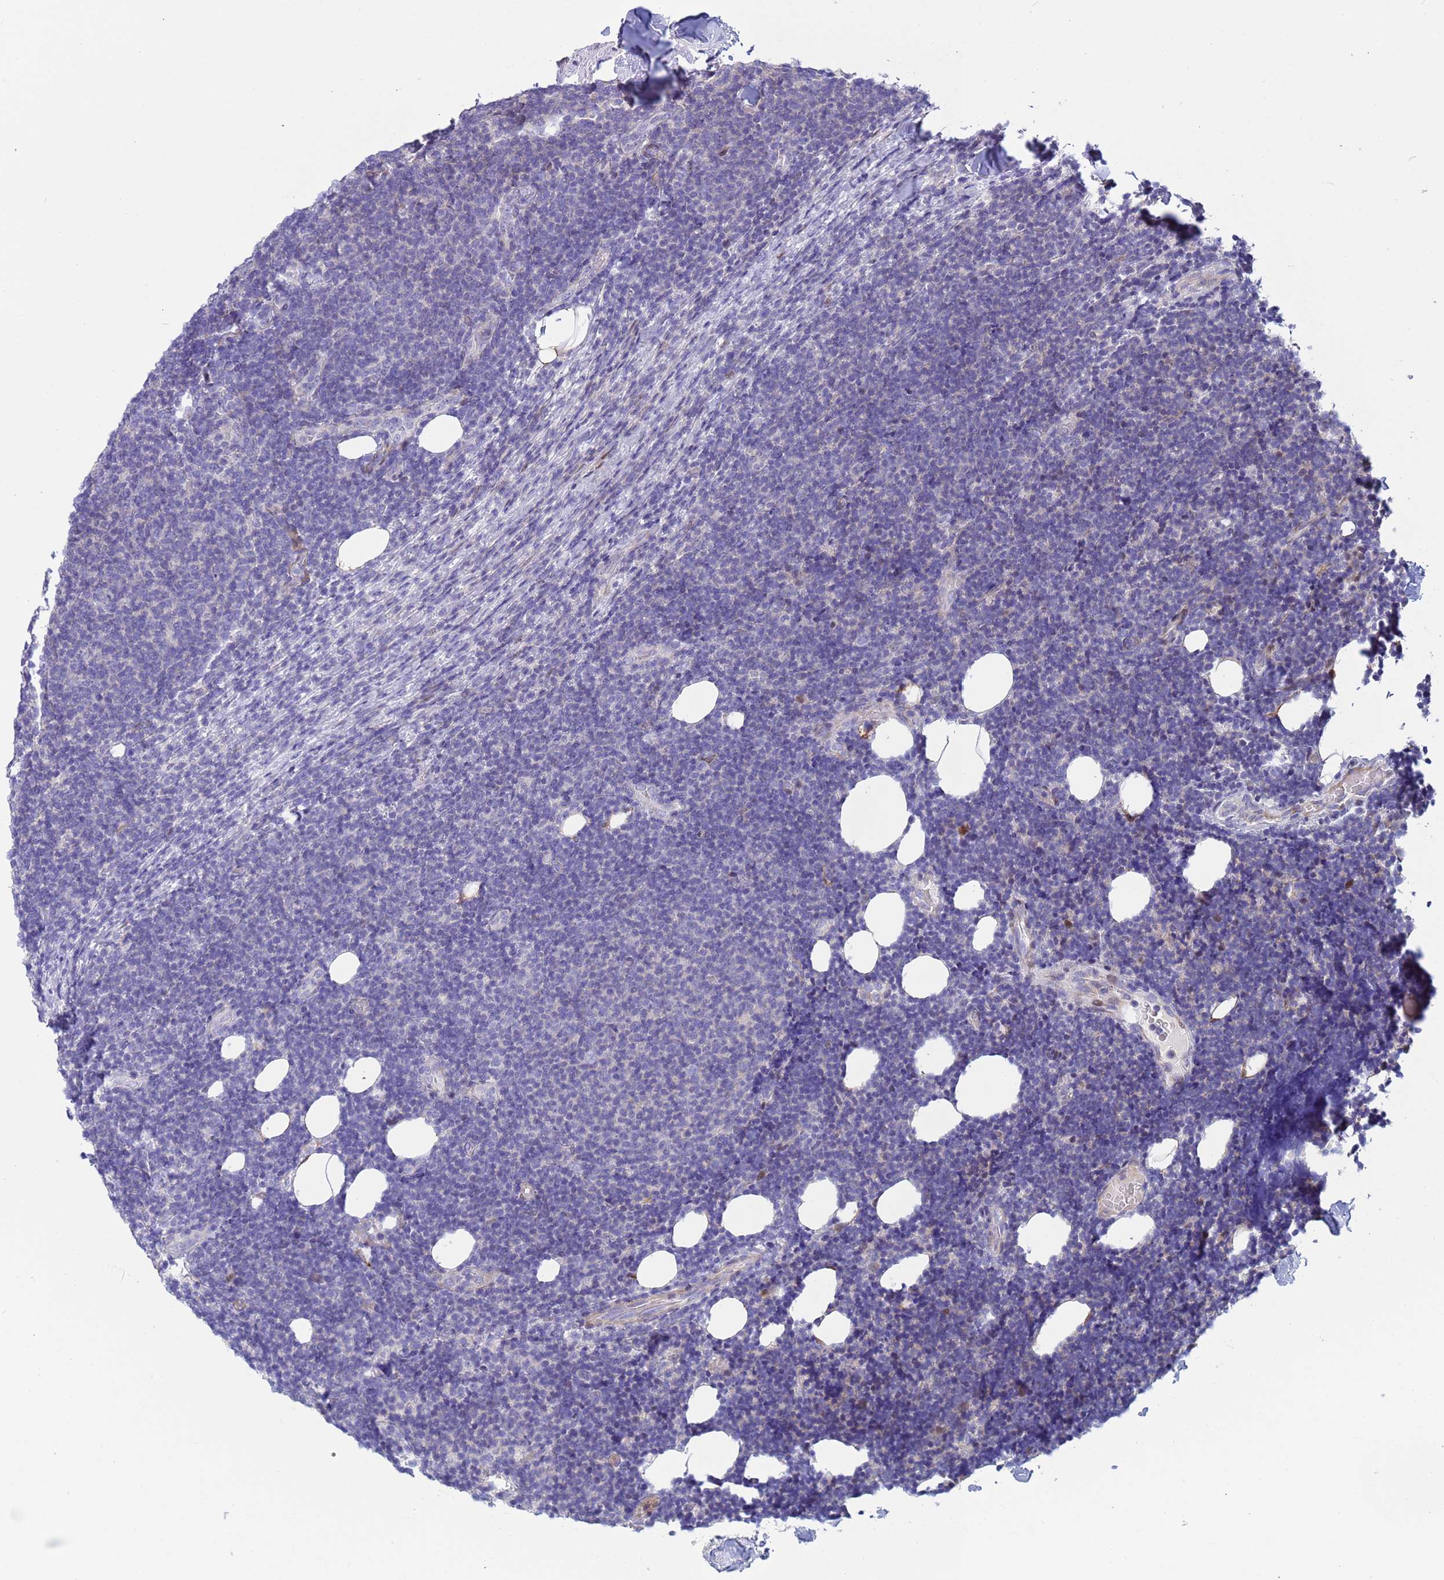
{"staining": {"intensity": "negative", "quantity": "none", "location": "none"}, "tissue": "lymphoma", "cell_type": "Tumor cells", "image_type": "cancer", "snomed": [{"axis": "morphology", "description": "Malignant lymphoma, non-Hodgkin's type, Low grade"}, {"axis": "topography", "description": "Lymph node"}], "caption": "A high-resolution histopathology image shows immunohistochemistry staining of low-grade malignant lymphoma, non-Hodgkin's type, which reveals no significant positivity in tumor cells.", "gene": "PPP6R1", "patient": {"sex": "male", "age": 66}}